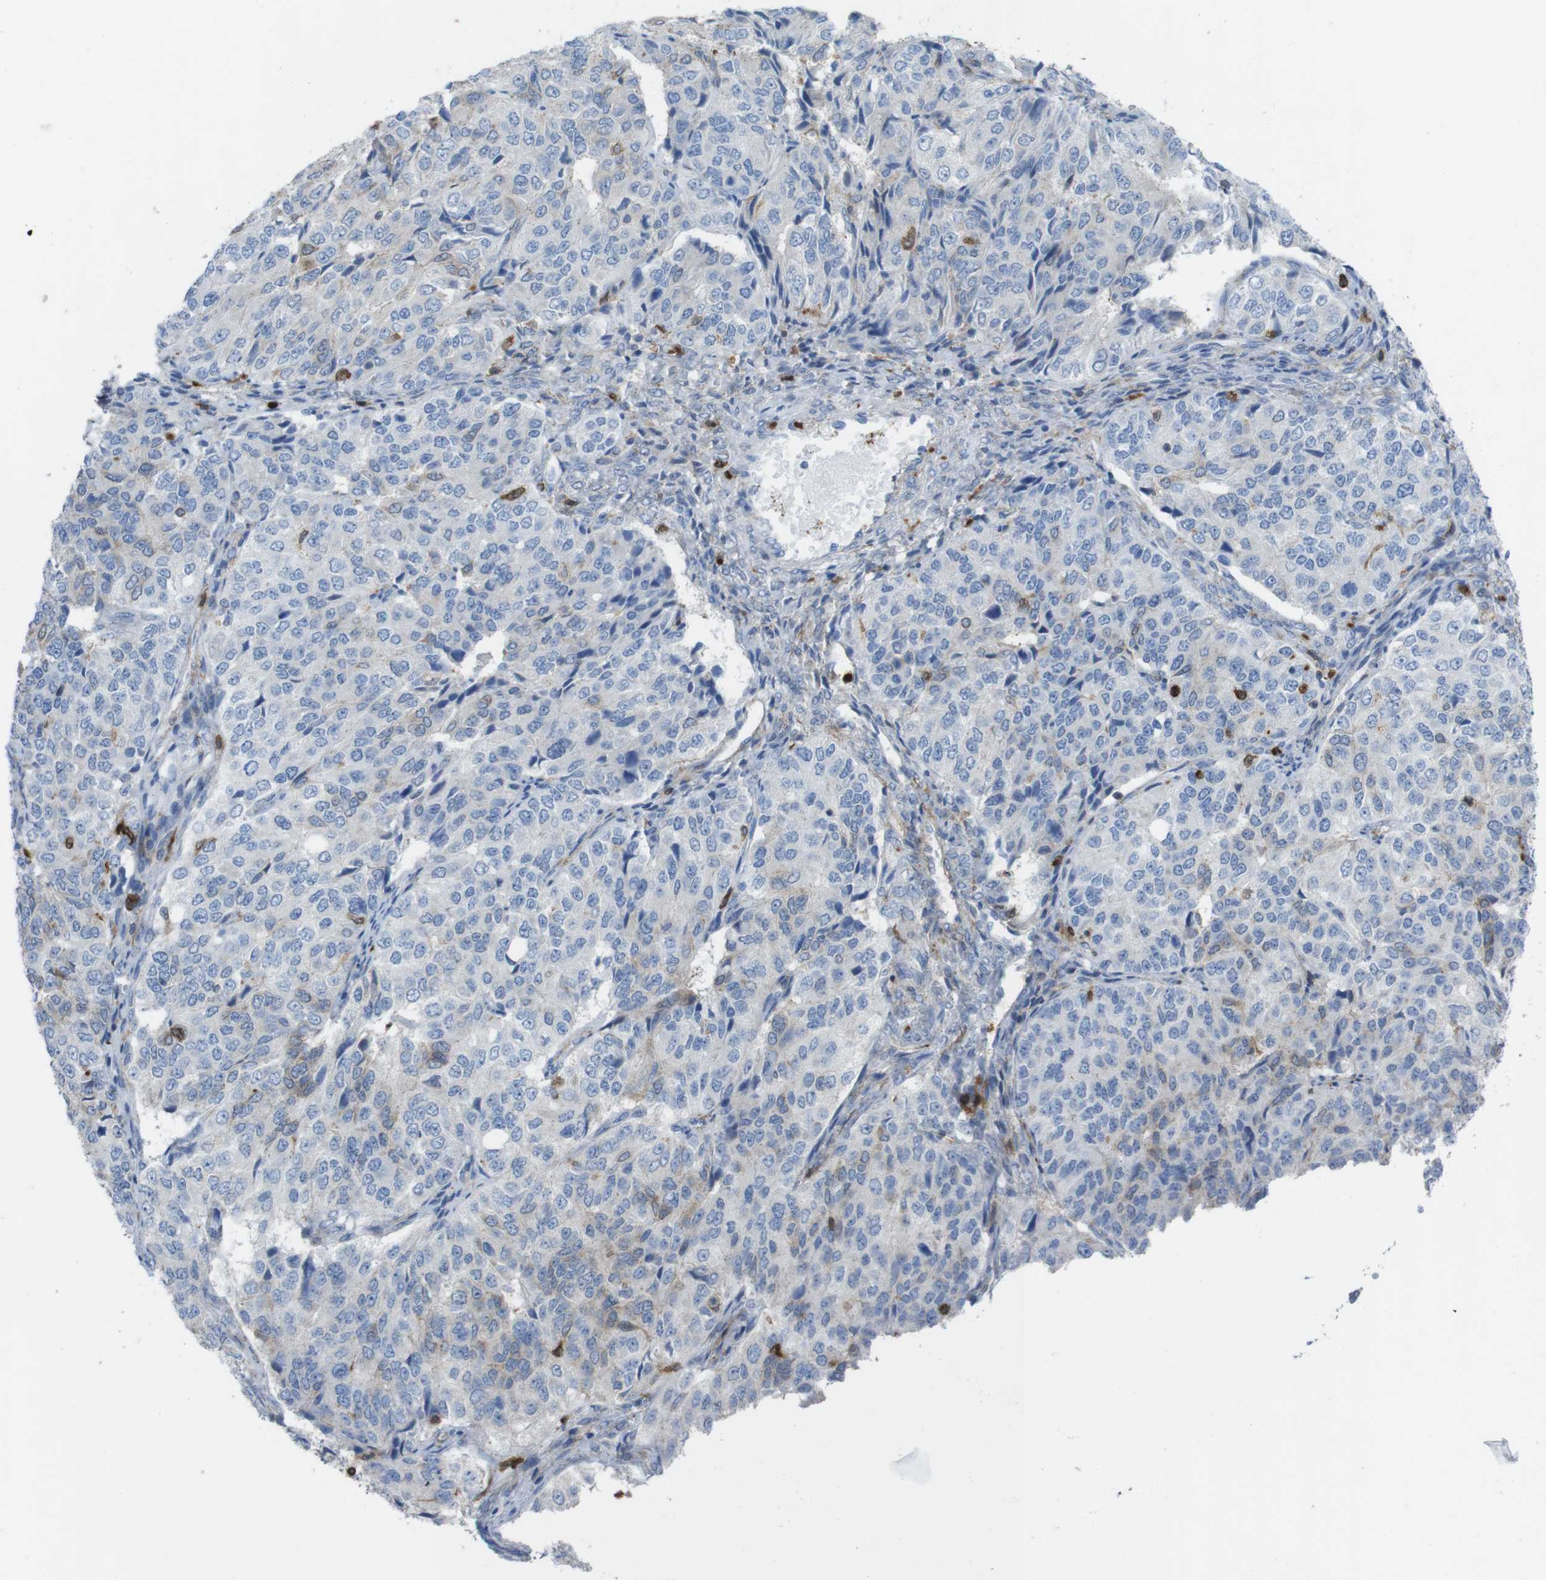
{"staining": {"intensity": "weak", "quantity": "<25%", "location": "cytoplasmic/membranous"}, "tissue": "ovarian cancer", "cell_type": "Tumor cells", "image_type": "cancer", "snomed": [{"axis": "morphology", "description": "Carcinoma, endometroid"}, {"axis": "topography", "description": "Ovary"}], "caption": "An IHC micrograph of ovarian endometroid carcinoma is shown. There is no staining in tumor cells of ovarian endometroid carcinoma. (Brightfield microscopy of DAB immunohistochemistry (IHC) at high magnification).", "gene": "PRKCD", "patient": {"sex": "female", "age": 51}}